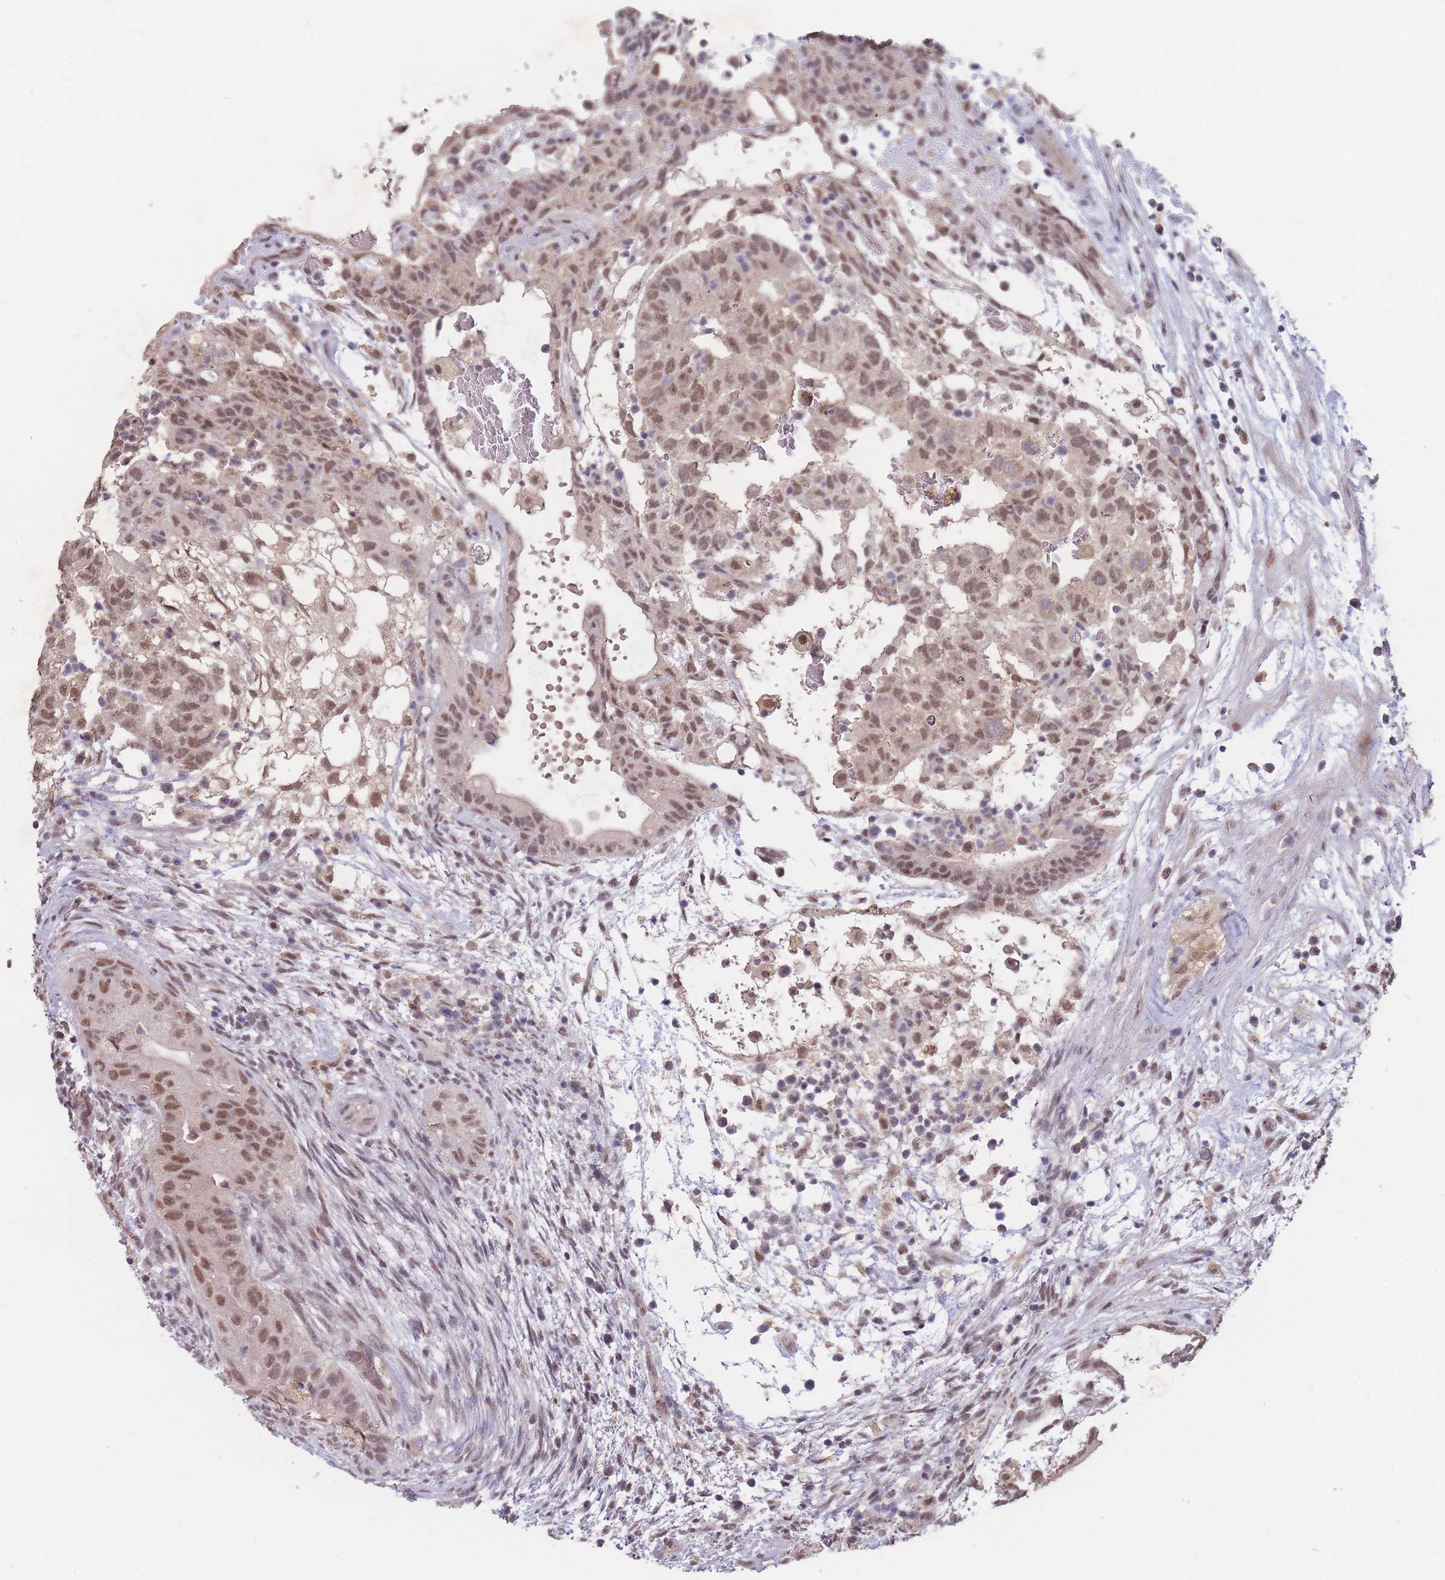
{"staining": {"intensity": "moderate", "quantity": ">75%", "location": "nuclear"}, "tissue": "testis cancer", "cell_type": "Tumor cells", "image_type": "cancer", "snomed": [{"axis": "morphology", "description": "Normal tissue, NOS"}, {"axis": "morphology", "description": "Carcinoma, Embryonal, NOS"}, {"axis": "topography", "description": "Testis"}], "caption": "Protein expression analysis of testis cancer (embryonal carcinoma) shows moderate nuclear expression in approximately >75% of tumor cells.", "gene": "SNRPA1", "patient": {"sex": "male", "age": 32}}